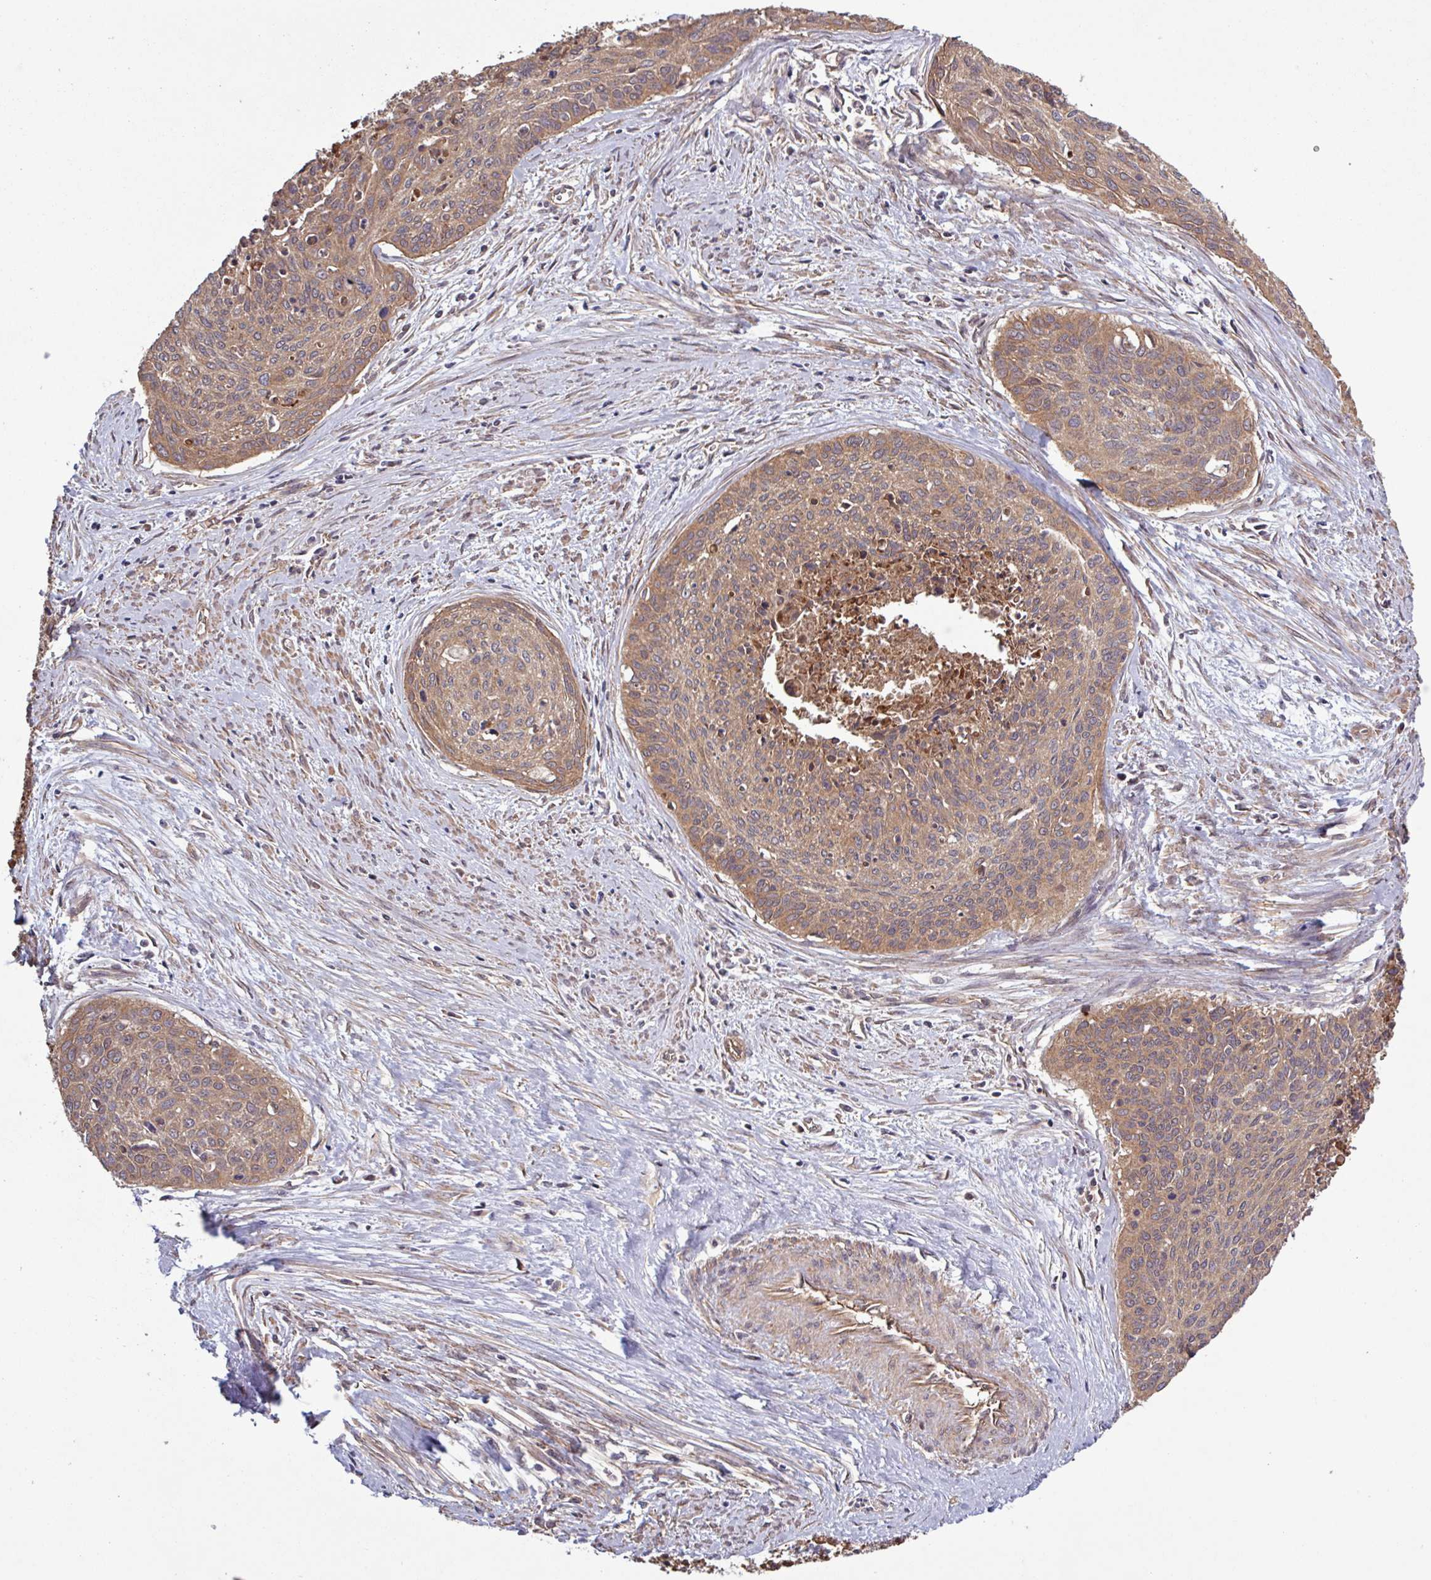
{"staining": {"intensity": "moderate", "quantity": ">75%", "location": "cytoplasmic/membranous"}, "tissue": "cervical cancer", "cell_type": "Tumor cells", "image_type": "cancer", "snomed": [{"axis": "morphology", "description": "Squamous cell carcinoma, NOS"}, {"axis": "topography", "description": "Cervix"}], "caption": "Moderate cytoplasmic/membranous protein staining is identified in about >75% of tumor cells in squamous cell carcinoma (cervical). (Brightfield microscopy of DAB IHC at high magnification).", "gene": "TRABD2A", "patient": {"sex": "female", "age": 55}}